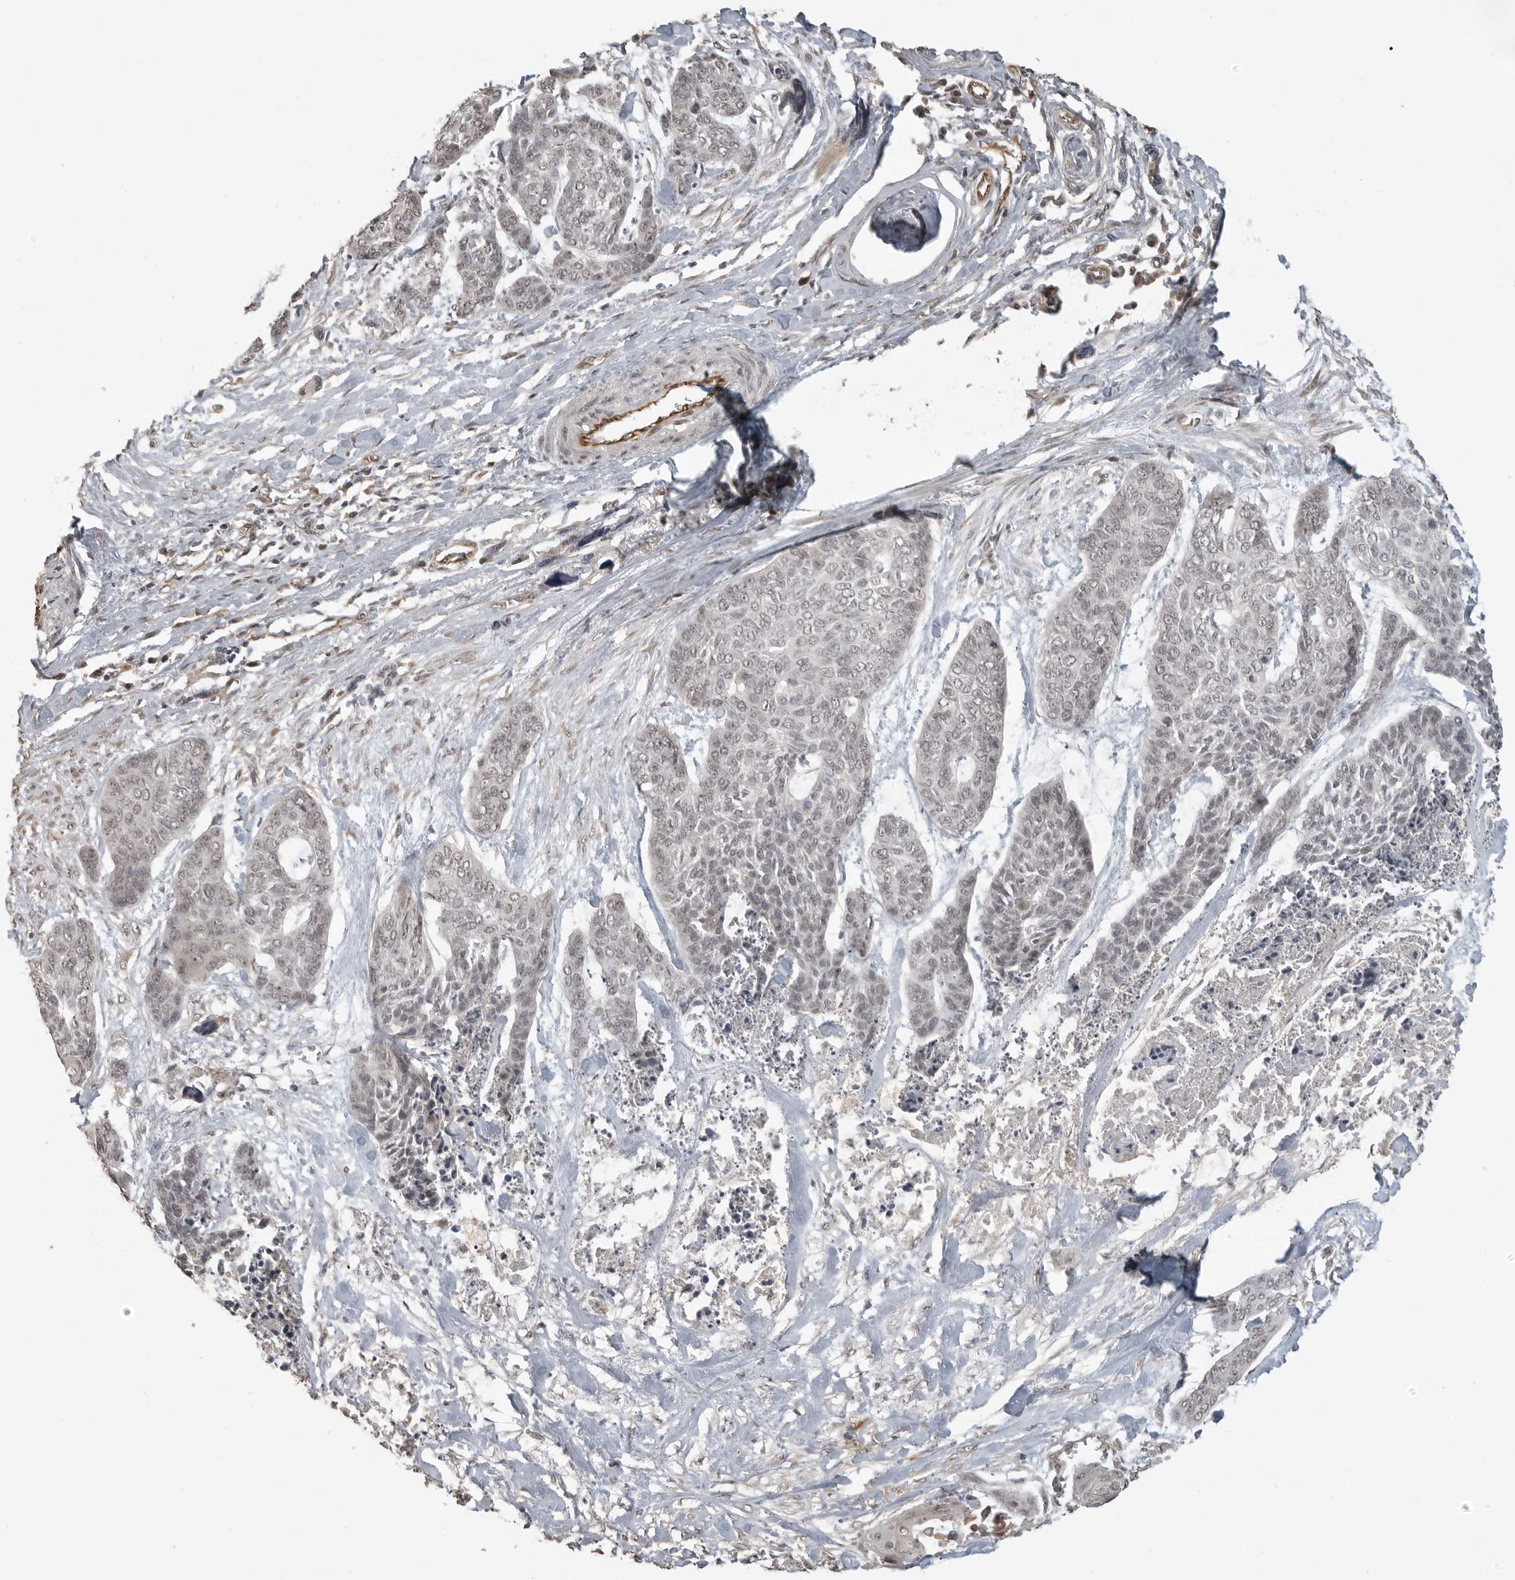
{"staining": {"intensity": "negative", "quantity": "none", "location": "none"}, "tissue": "skin cancer", "cell_type": "Tumor cells", "image_type": "cancer", "snomed": [{"axis": "morphology", "description": "Basal cell carcinoma"}, {"axis": "topography", "description": "Skin"}], "caption": "This is a image of IHC staining of skin cancer (basal cell carcinoma), which shows no positivity in tumor cells.", "gene": "SMG8", "patient": {"sex": "female", "age": 64}}